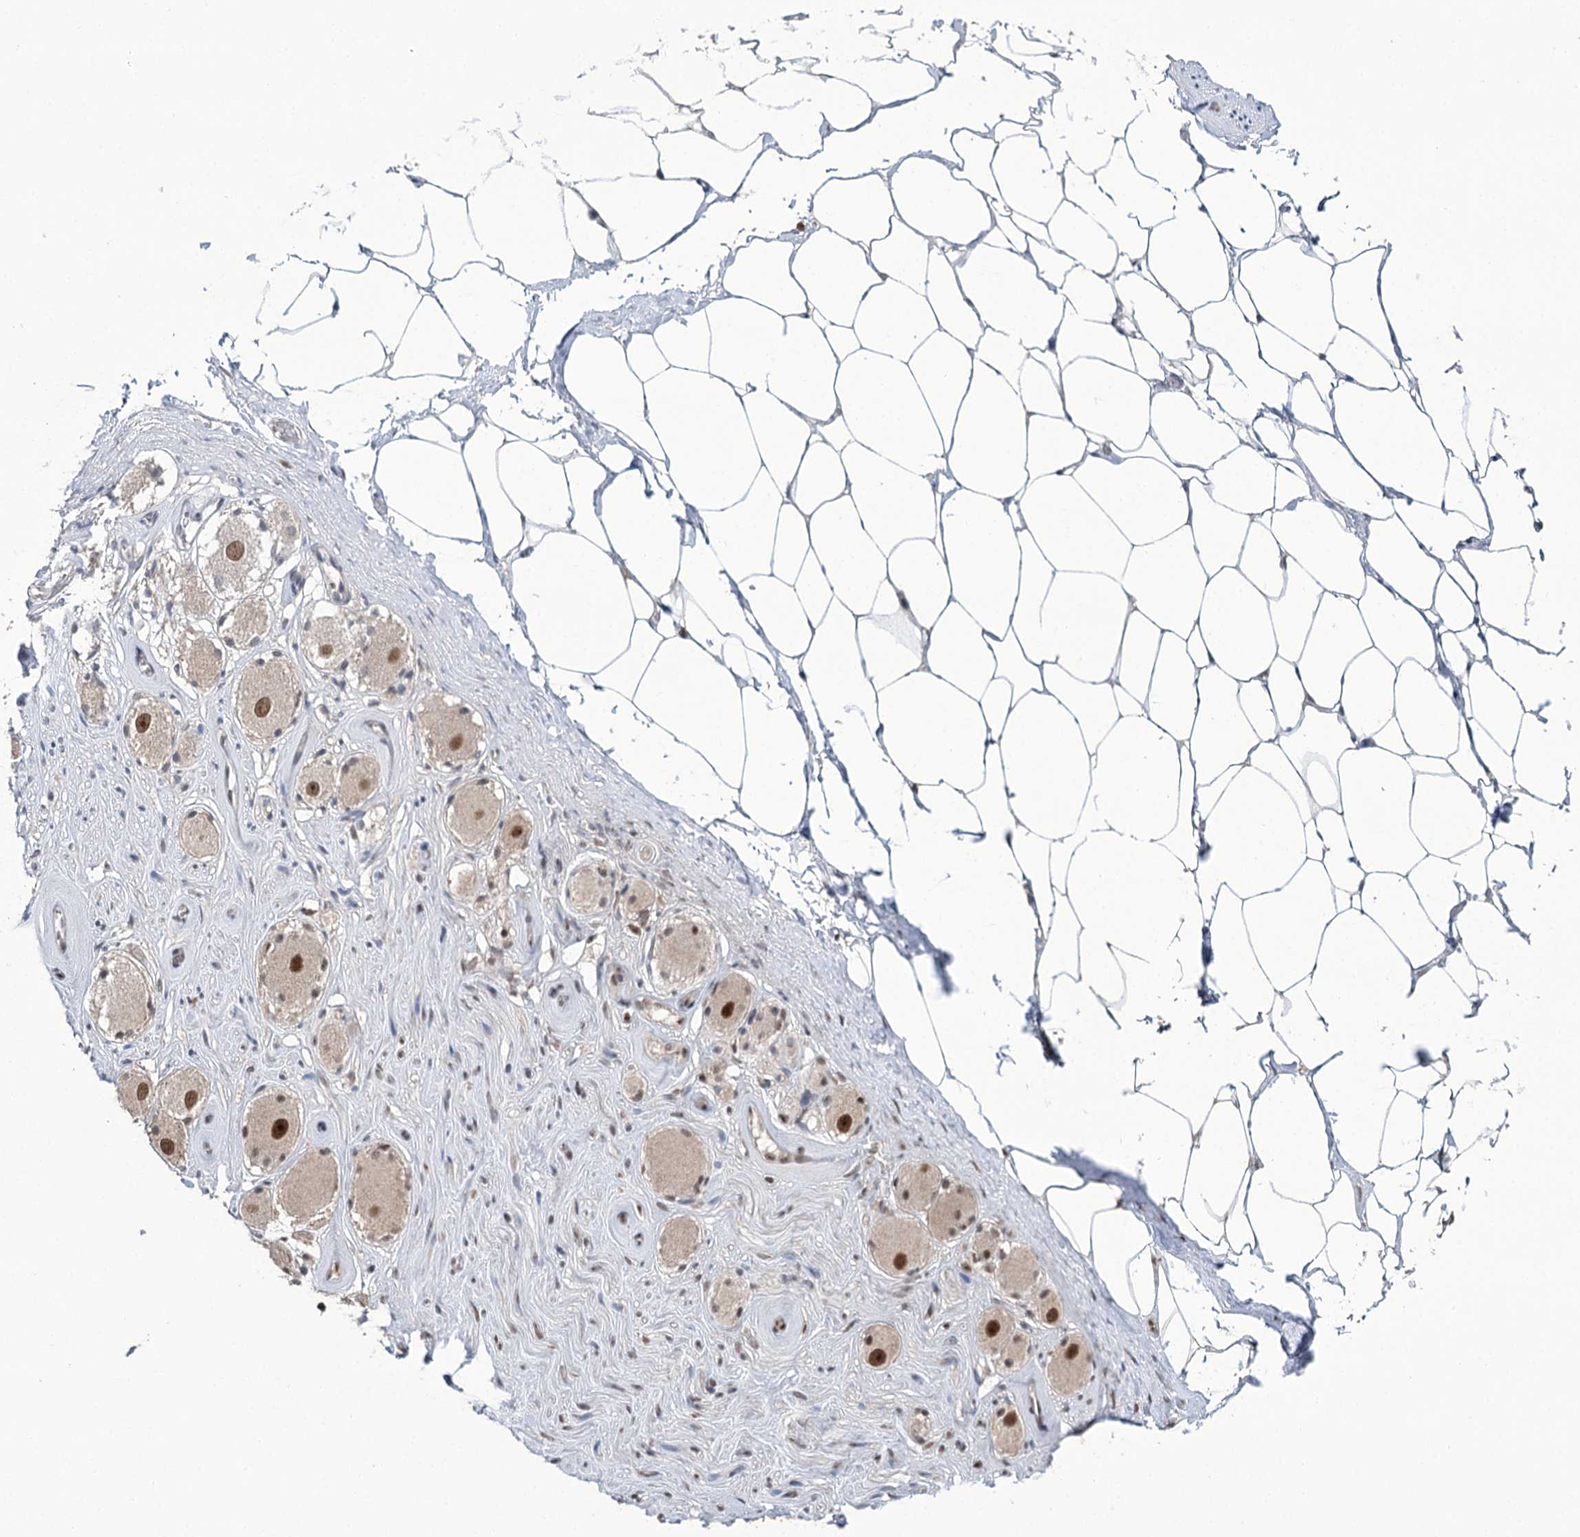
{"staining": {"intensity": "moderate", "quantity": ">75%", "location": "nuclear"}, "tissue": "adipose tissue", "cell_type": "Adipocytes", "image_type": "normal", "snomed": [{"axis": "morphology", "description": "Normal tissue, NOS"}, {"axis": "morphology", "description": "Adenocarcinoma, Low grade"}, {"axis": "topography", "description": "Prostate"}, {"axis": "topography", "description": "Peripheral nerve tissue"}], "caption": "The immunohistochemical stain labels moderate nuclear positivity in adipocytes of normal adipose tissue.", "gene": "ERCC3", "patient": {"sex": "male", "age": 63}}